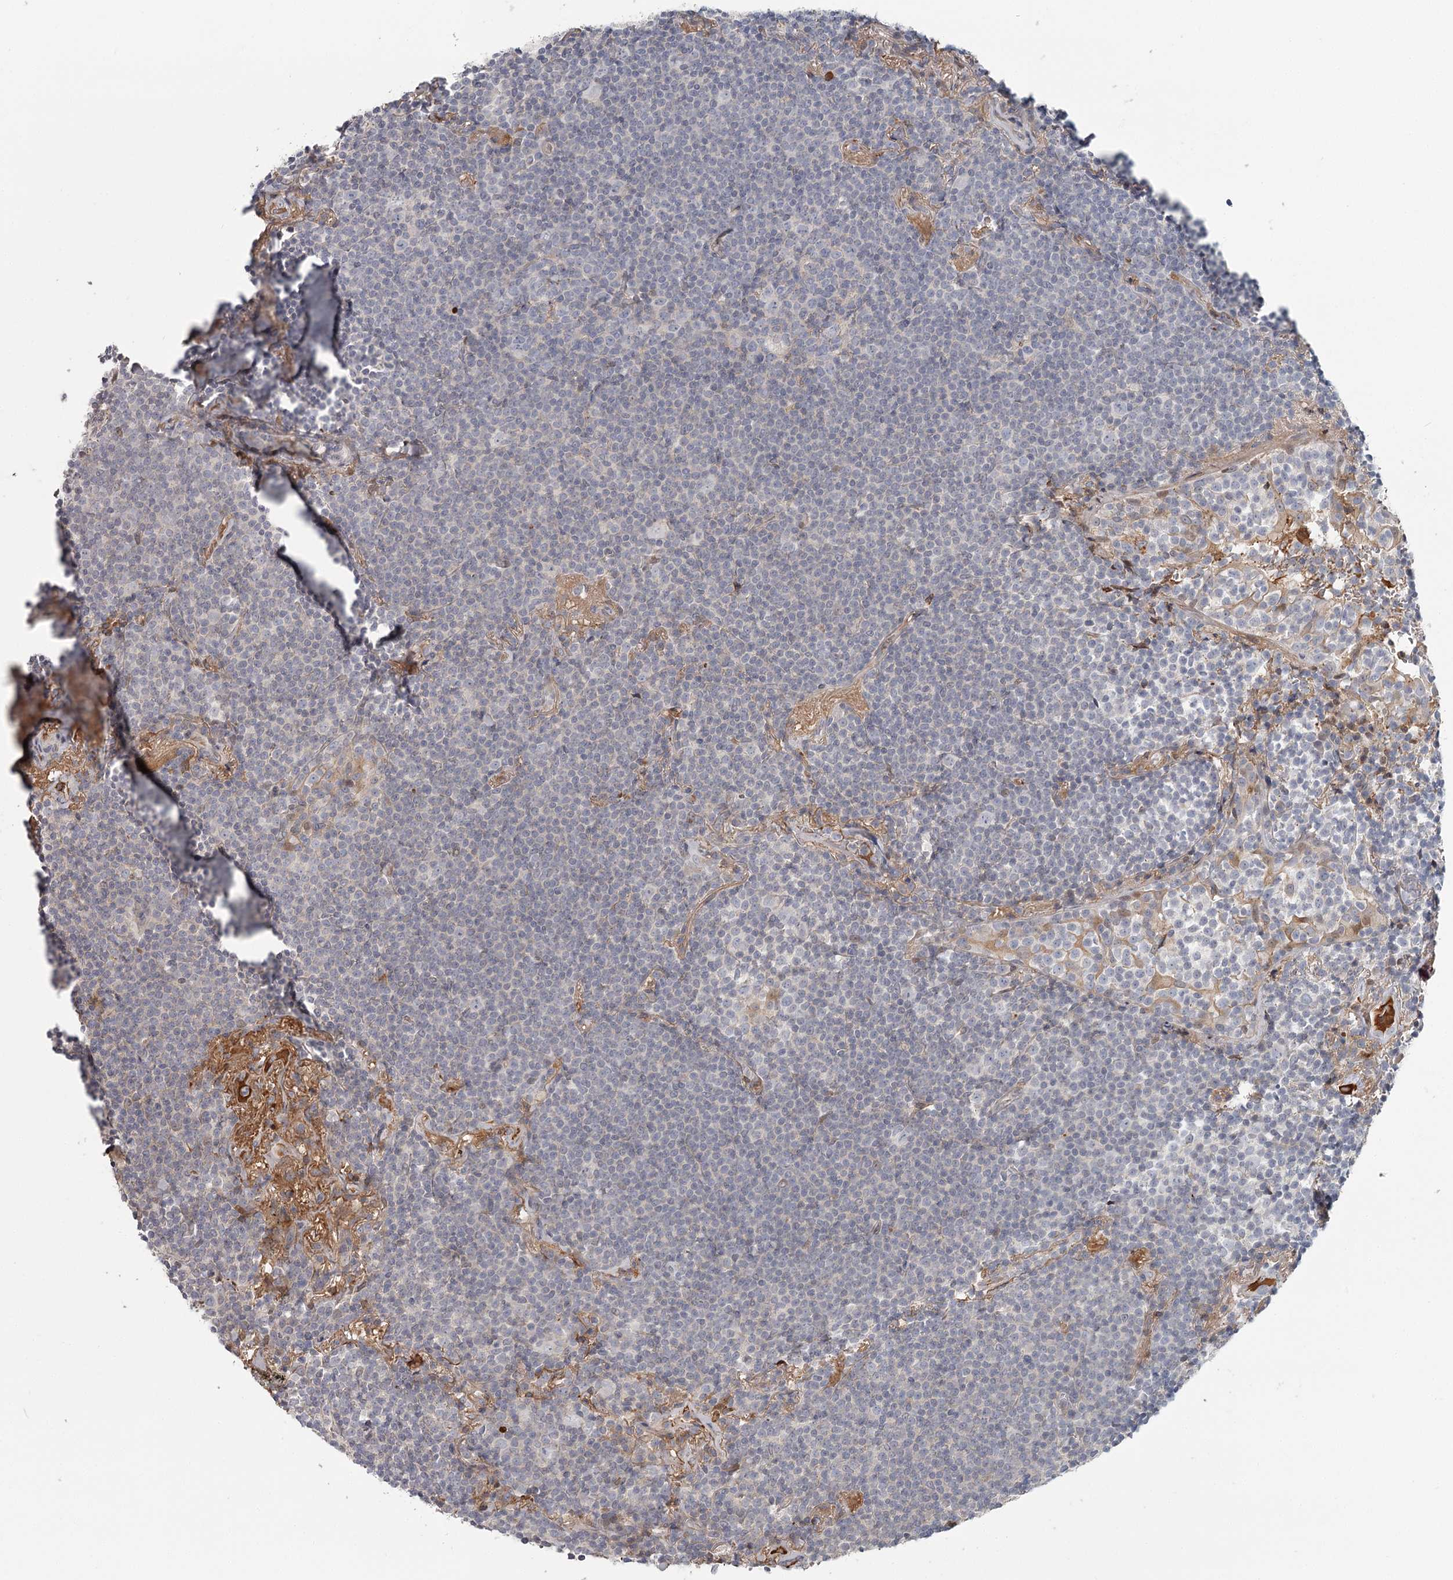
{"staining": {"intensity": "negative", "quantity": "none", "location": "none"}, "tissue": "lymphoma", "cell_type": "Tumor cells", "image_type": "cancer", "snomed": [{"axis": "morphology", "description": "Malignant lymphoma, non-Hodgkin's type, Low grade"}, {"axis": "topography", "description": "Lung"}], "caption": "Tumor cells show no significant expression in lymphoma.", "gene": "DHRS9", "patient": {"sex": "female", "age": 71}}